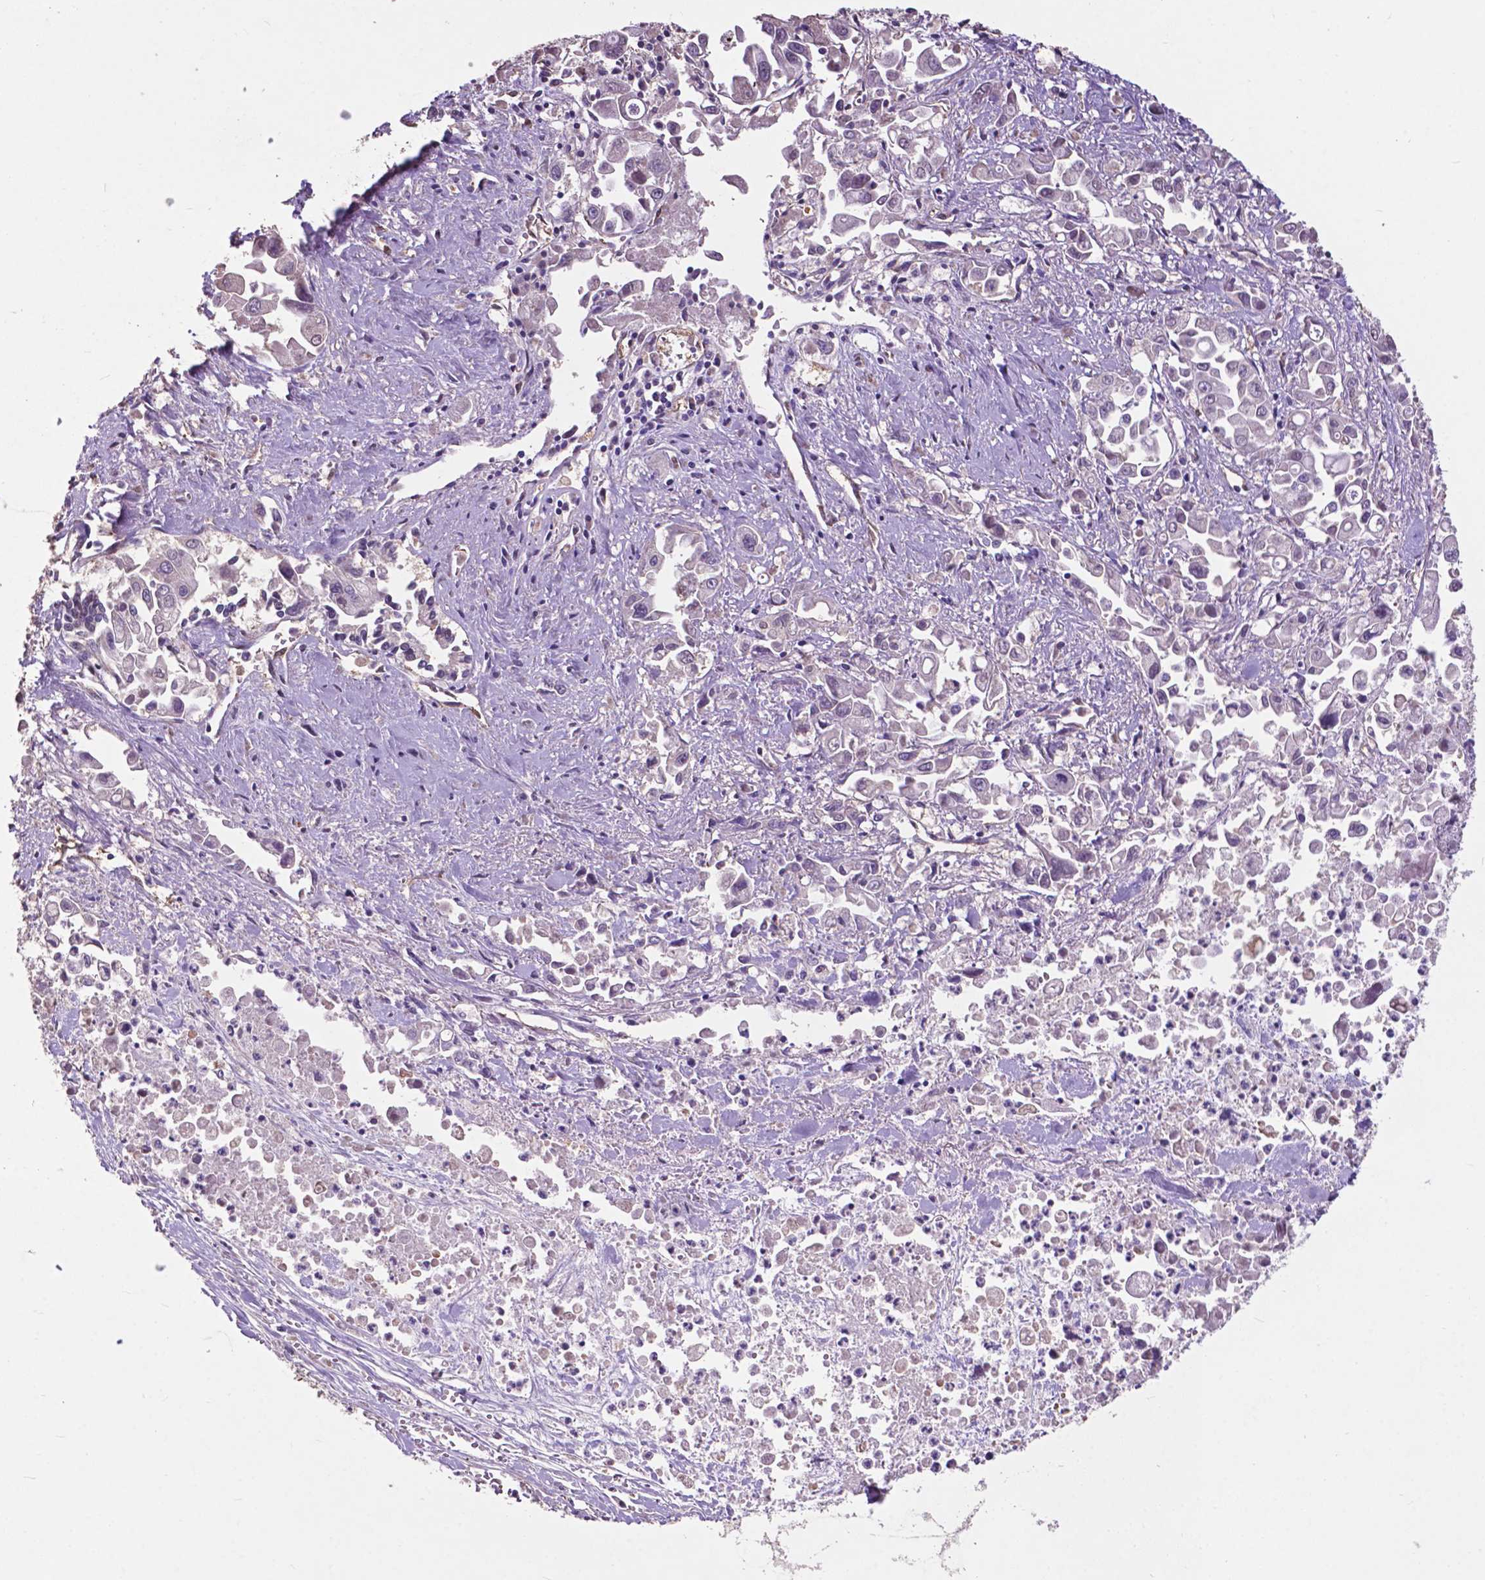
{"staining": {"intensity": "negative", "quantity": "none", "location": "none"}, "tissue": "pancreatic cancer", "cell_type": "Tumor cells", "image_type": "cancer", "snomed": [{"axis": "morphology", "description": "Adenocarcinoma, NOS"}, {"axis": "topography", "description": "Pancreas"}], "caption": "Immunohistochemical staining of human pancreatic cancer (adenocarcinoma) demonstrates no significant positivity in tumor cells.", "gene": "PDLIM1", "patient": {"sex": "female", "age": 83}}